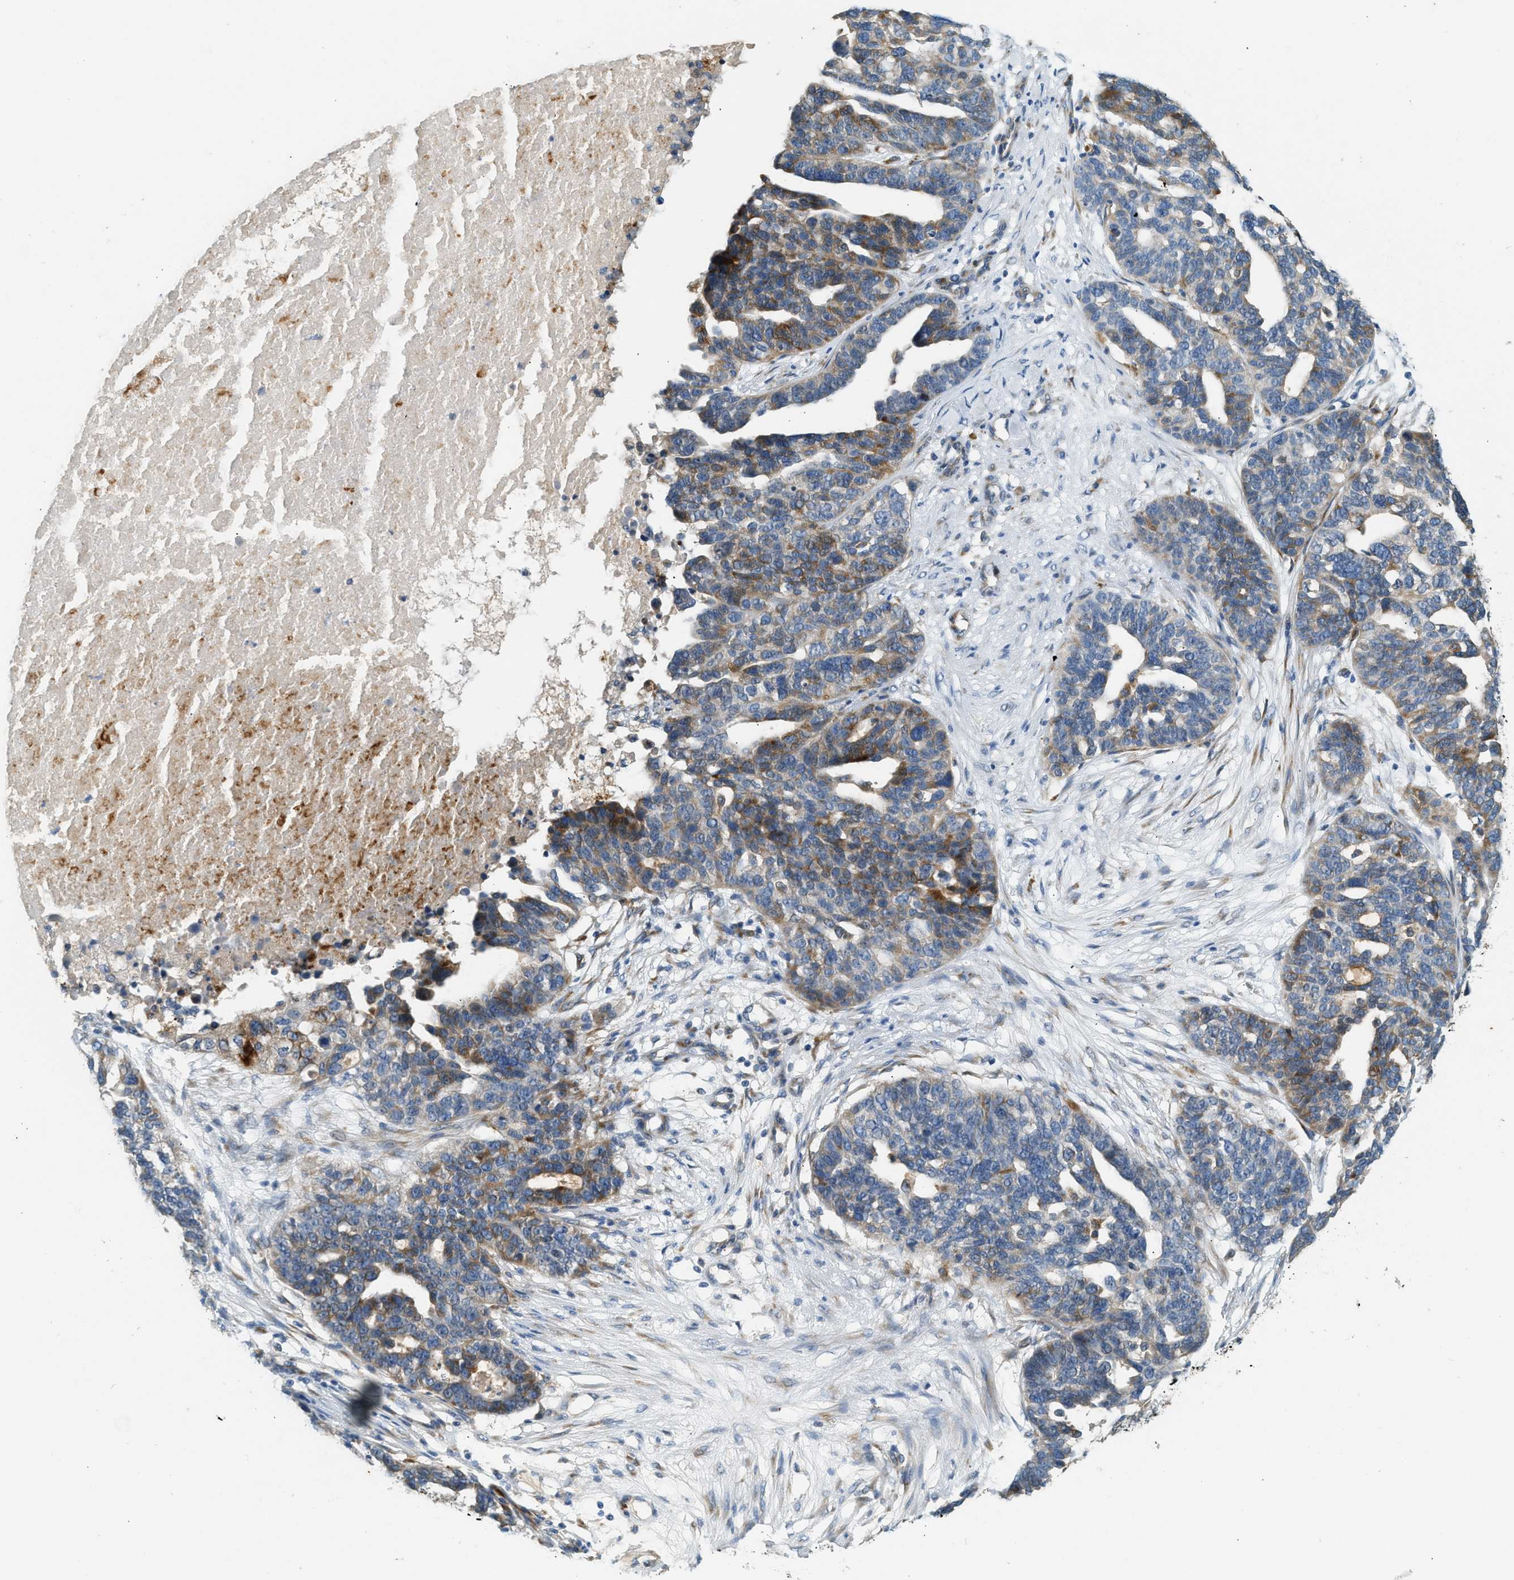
{"staining": {"intensity": "moderate", "quantity": ">75%", "location": "cytoplasmic/membranous"}, "tissue": "ovarian cancer", "cell_type": "Tumor cells", "image_type": "cancer", "snomed": [{"axis": "morphology", "description": "Cystadenocarcinoma, serous, NOS"}, {"axis": "topography", "description": "Ovary"}], "caption": "Immunohistochemical staining of ovarian serous cystadenocarcinoma reveals medium levels of moderate cytoplasmic/membranous expression in approximately >75% of tumor cells.", "gene": "CTSB", "patient": {"sex": "female", "age": 59}}